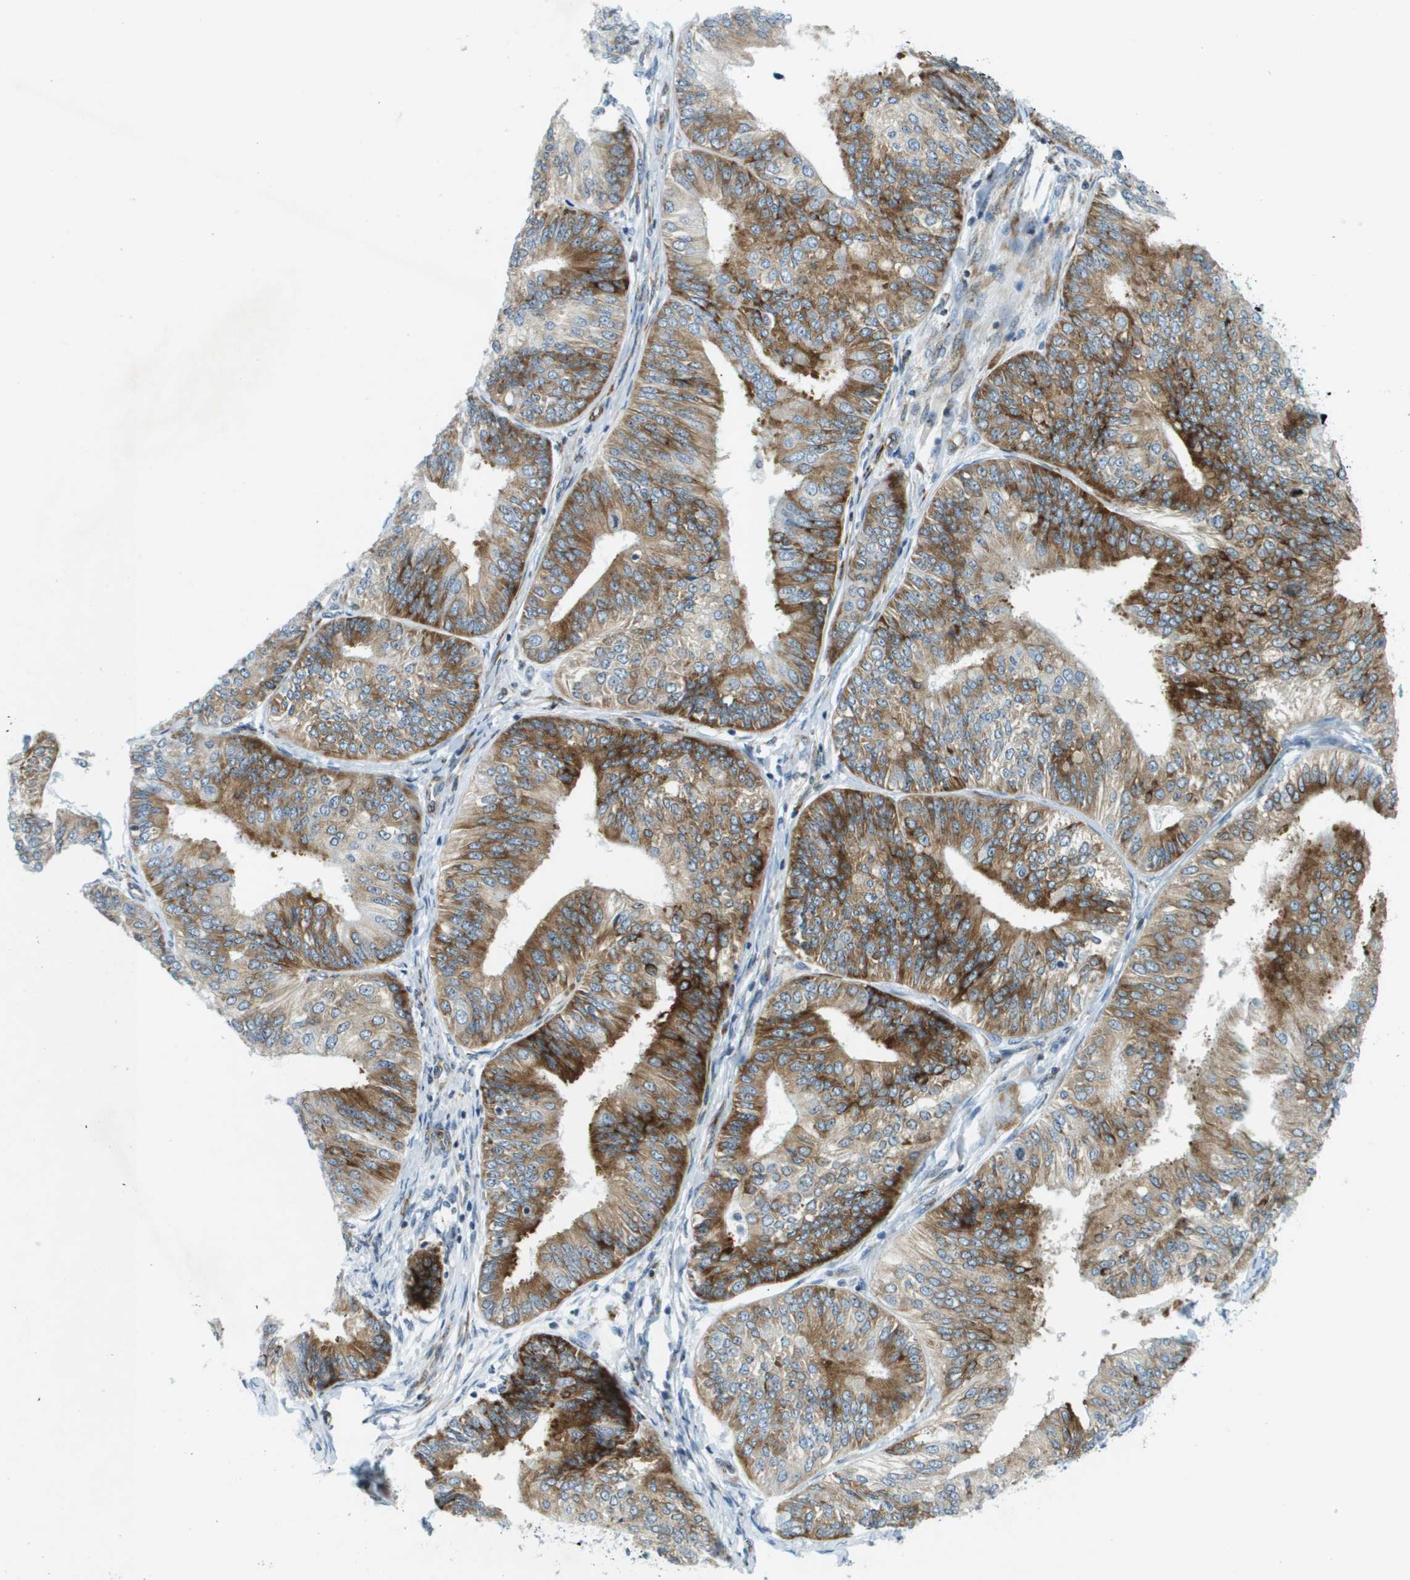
{"staining": {"intensity": "moderate", "quantity": ">75%", "location": "cytoplasmic/membranous"}, "tissue": "endometrial cancer", "cell_type": "Tumor cells", "image_type": "cancer", "snomed": [{"axis": "morphology", "description": "Adenocarcinoma, NOS"}, {"axis": "topography", "description": "Endometrium"}], "caption": "Immunohistochemistry image of neoplastic tissue: endometrial cancer stained using immunohistochemistry demonstrates medium levels of moderate protein expression localized specifically in the cytoplasmic/membranous of tumor cells, appearing as a cytoplasmic/membranous brown color.", "gene": "UVRAG", "patient": {"sex": "female", "age": 58}}